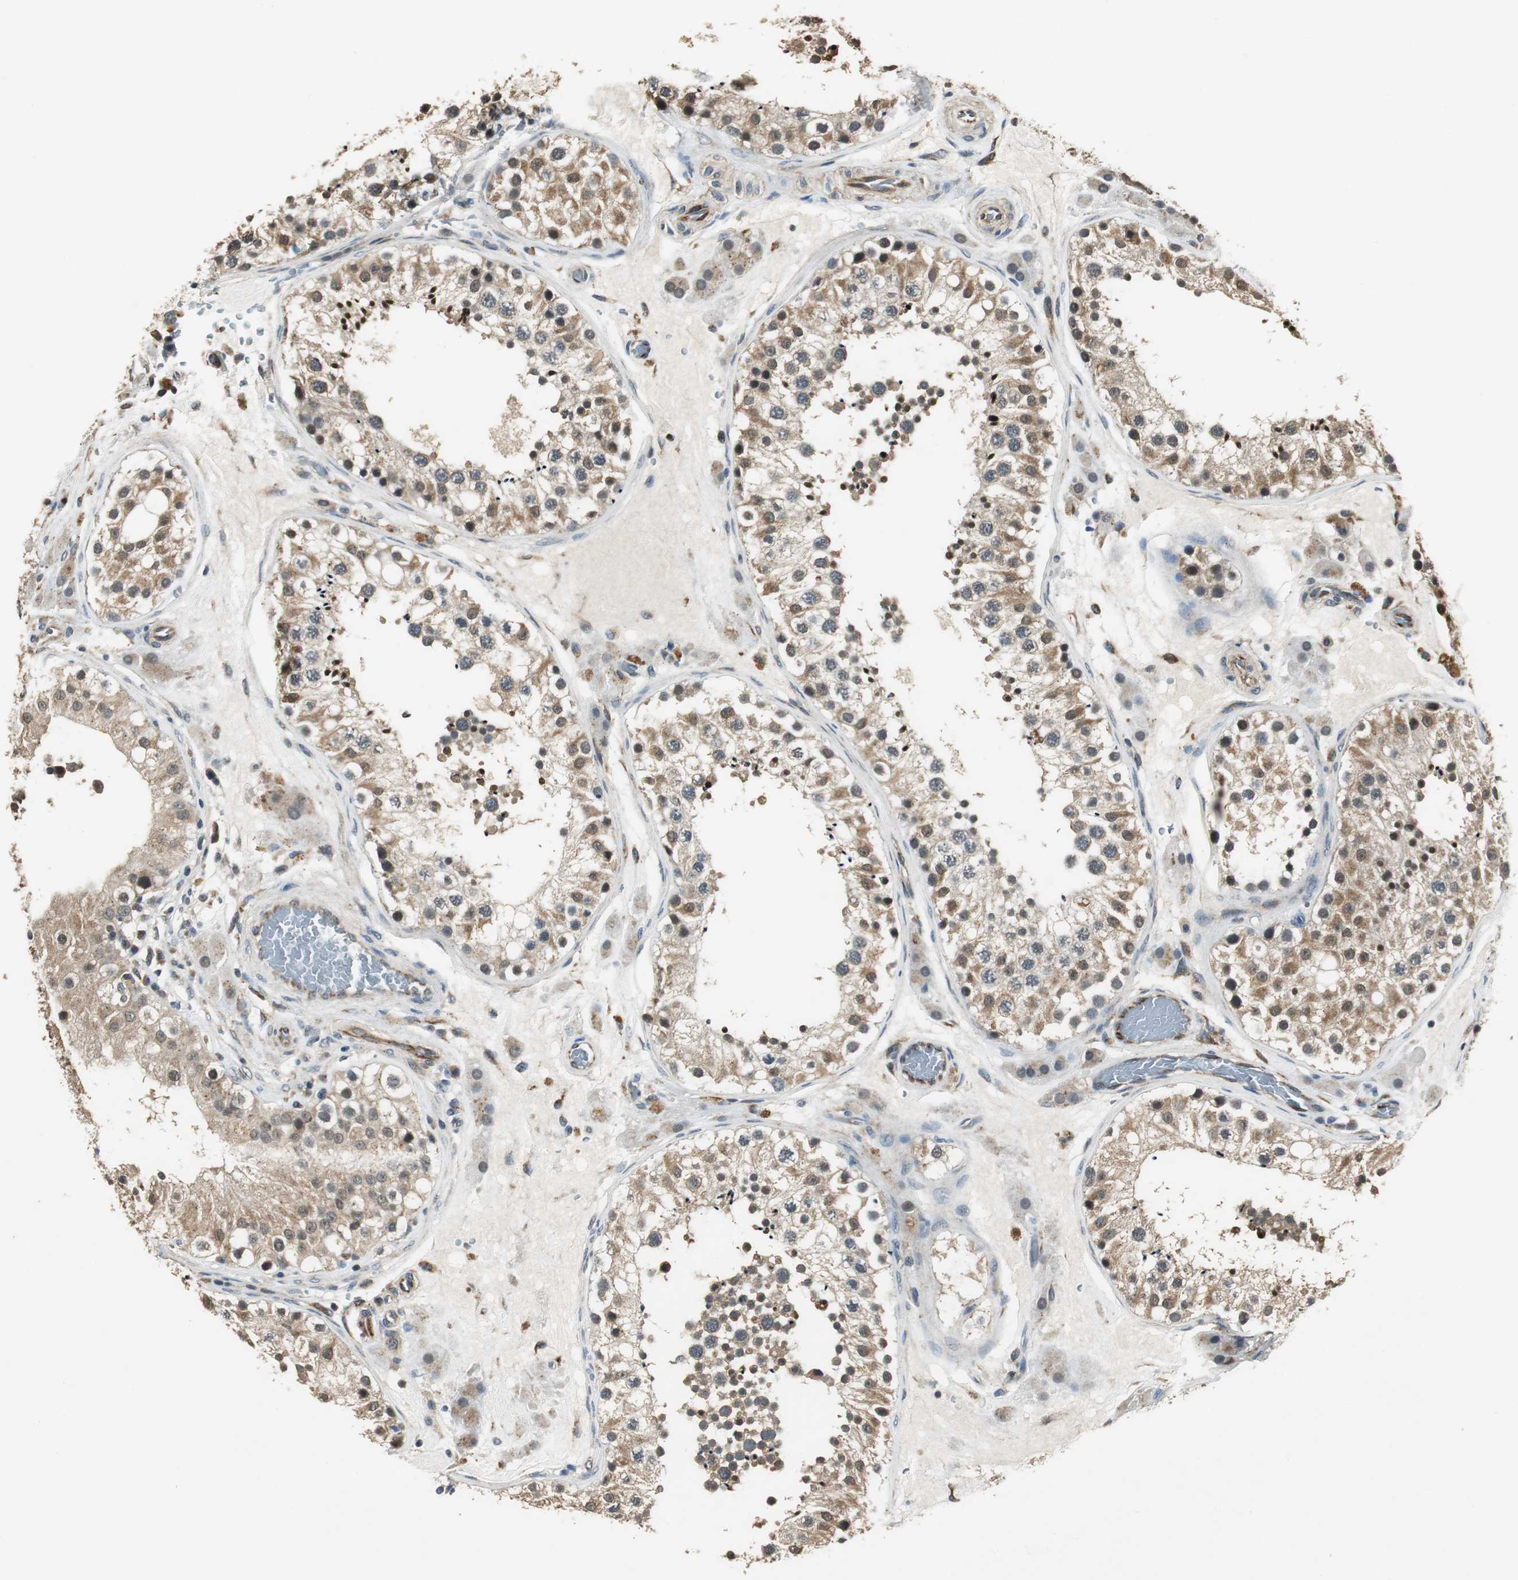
{"staining": {"intensity": "moderate", "quantity": ">75%", "location": "cytoplasmic/membranous,nuclear"}, "tissue": "testis", "cell_type": "Cells in seminiferous ducts", "image_type": "normal", "snomed": [{"axis": "morphology", "description": "Normal tissue, NOS"}, {"axis": "topography", "description": "Testis"}], "caption": "IHC of normal human testis exhibits medium levels of moderate cytoplasmic/membranous,nuclear positivity in about >75% of cells in seminiferous ducts. (IHC, brightfield microscopy, high magnification).", "gene": "PSMB4", "patient": {"sex": "male", "age": 26}}